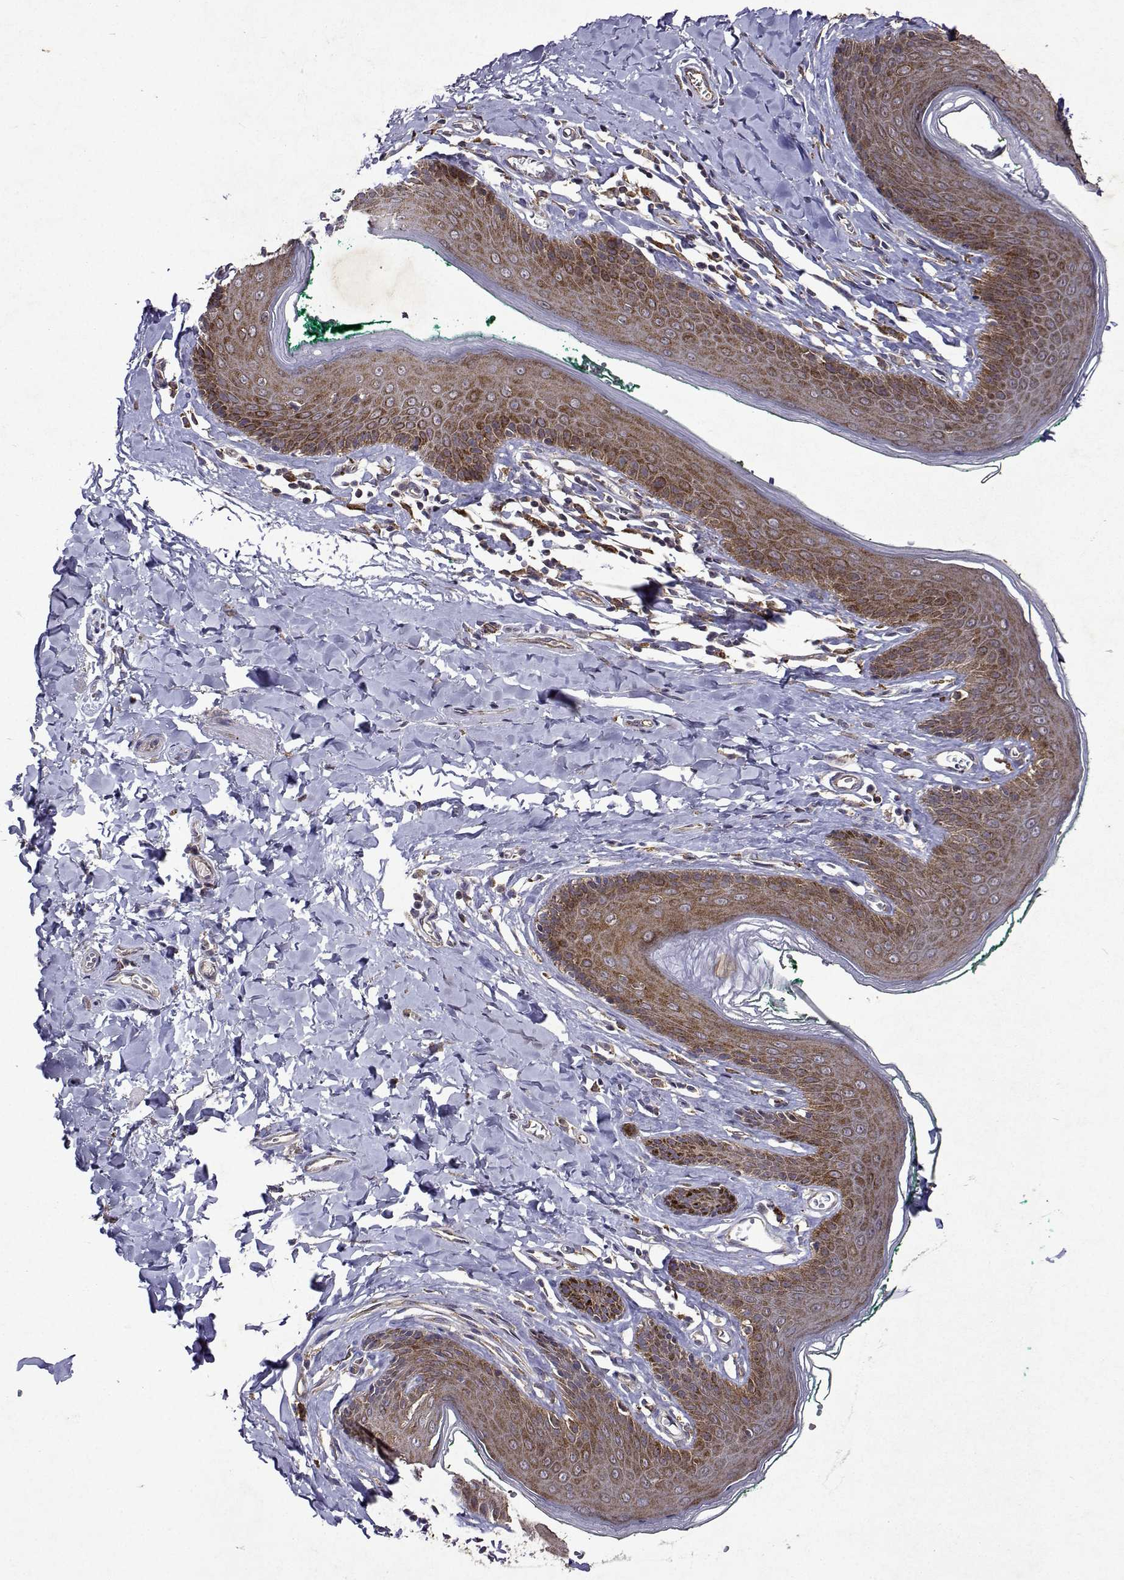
{"staining": {"intensity": "moderate", "quantity": ">75%", "location": "cytoplasmic/membranous"}, "tissue": "skin", "cell_type": "Epidermal cells", "image_type": "normal", "snomed": [{"axis": "morphology", "description": "Normal tissue, NOS"}, {"axis": "topography", "description": "Vulva"}, {"axis": "topography", "description": "Peripheral nerve tissue"}], "caption": "Benign skin demonstrates moderate cytoplasmic/membranous expression in about >75% of epidermal cells.", "gene": "TARBP2", "patient": {"sex": "female", "age": 66}}